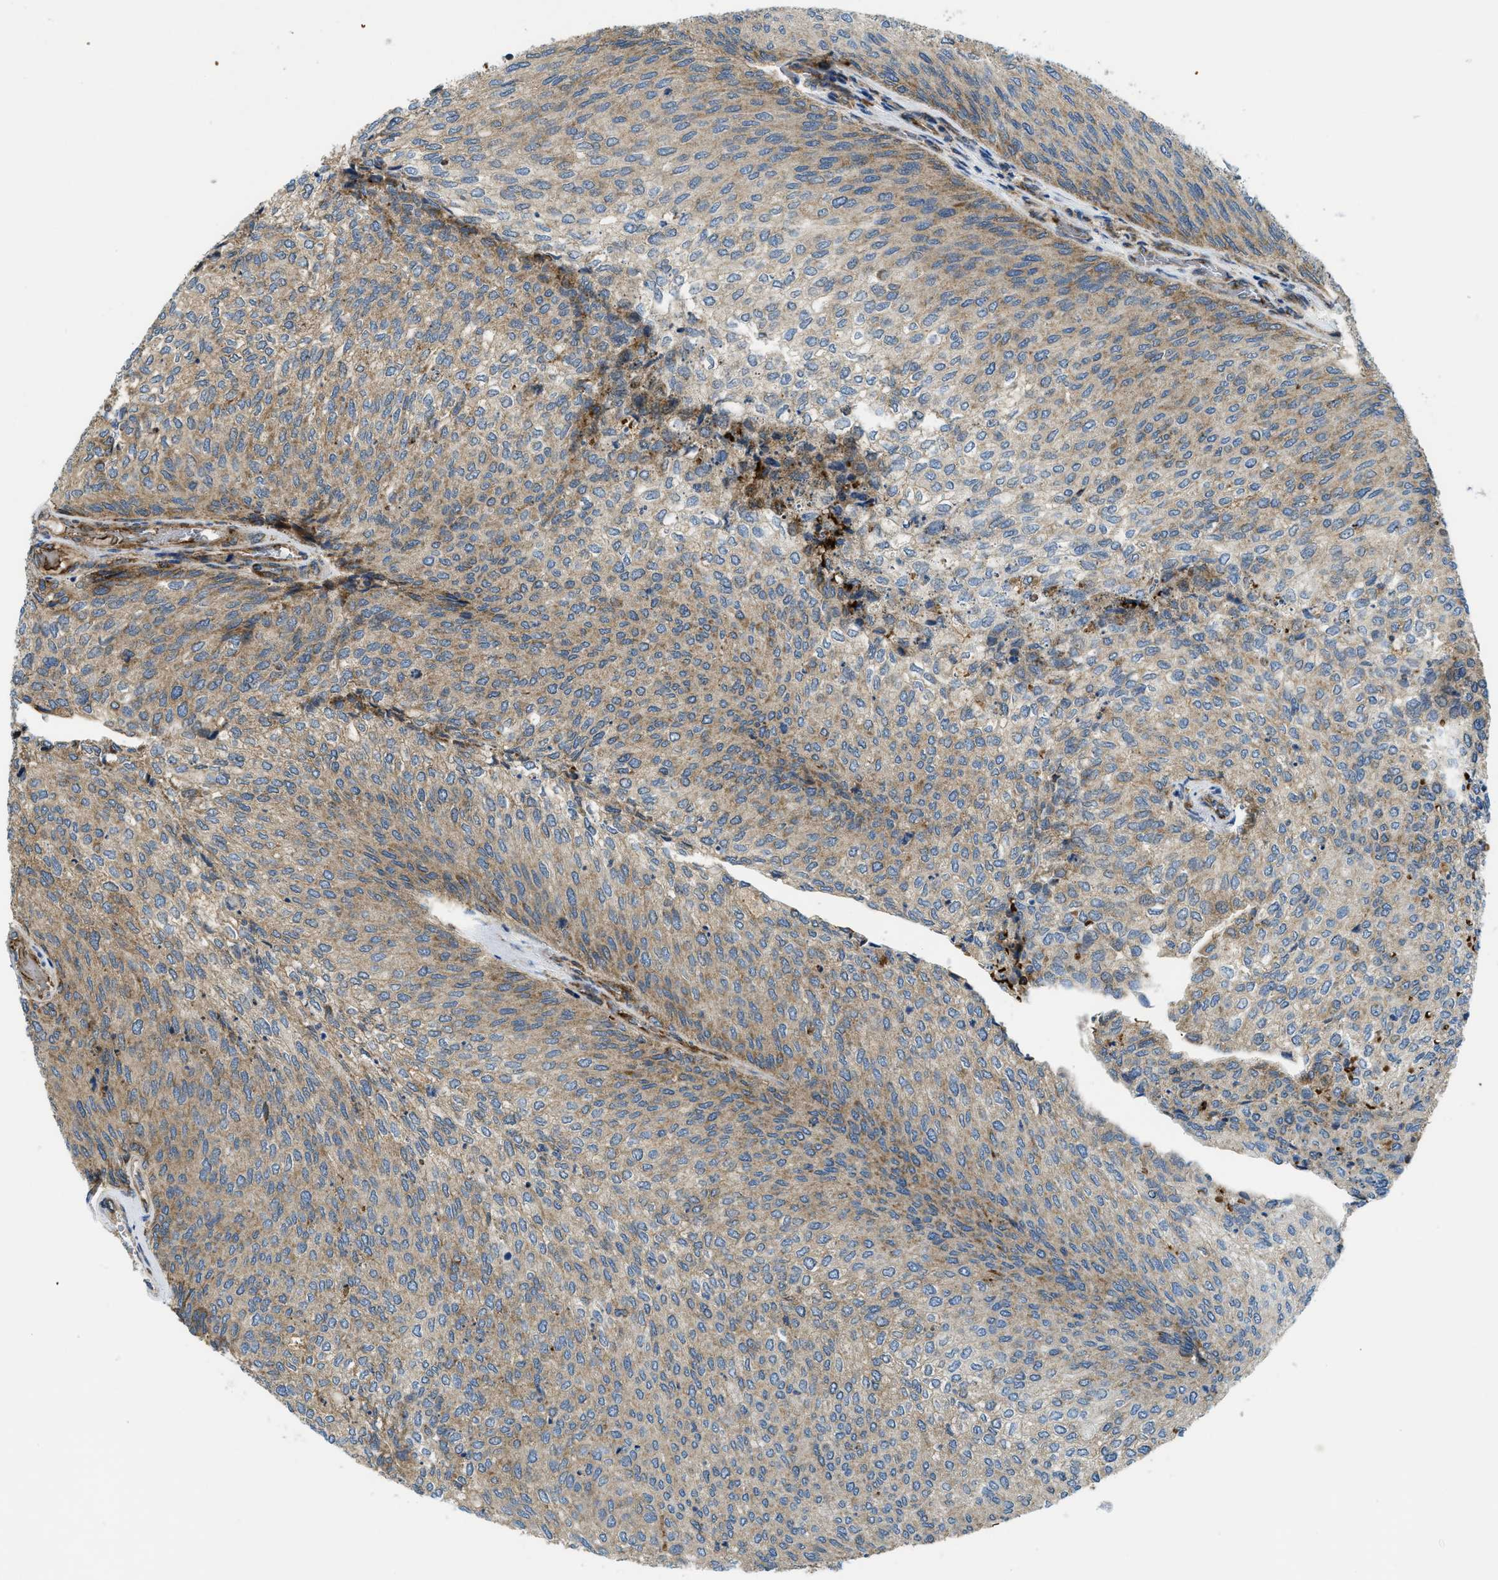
{"staining": {"intensity": "moderate", "quantity": "25%-75%", "location": "cytoplasmic/membranous"}, "tissue": "urothelial cancer", "cell_type": "Tumor cells", "image_type": "cancer", "snomed": [{"axis": "morphology", "description": "Urothelial carcinoma, Low grade"}, {"axis": "topography", "description": "Urinary bladder"}], "caption": "Urothelial cancer stained for a protein (brown) displays moderate cytoplasmic/membranous positive staining in about 25%-75% of tumor cells.", "gene": "CSPG4", "patient": {"sex": "female", "age": 79}}